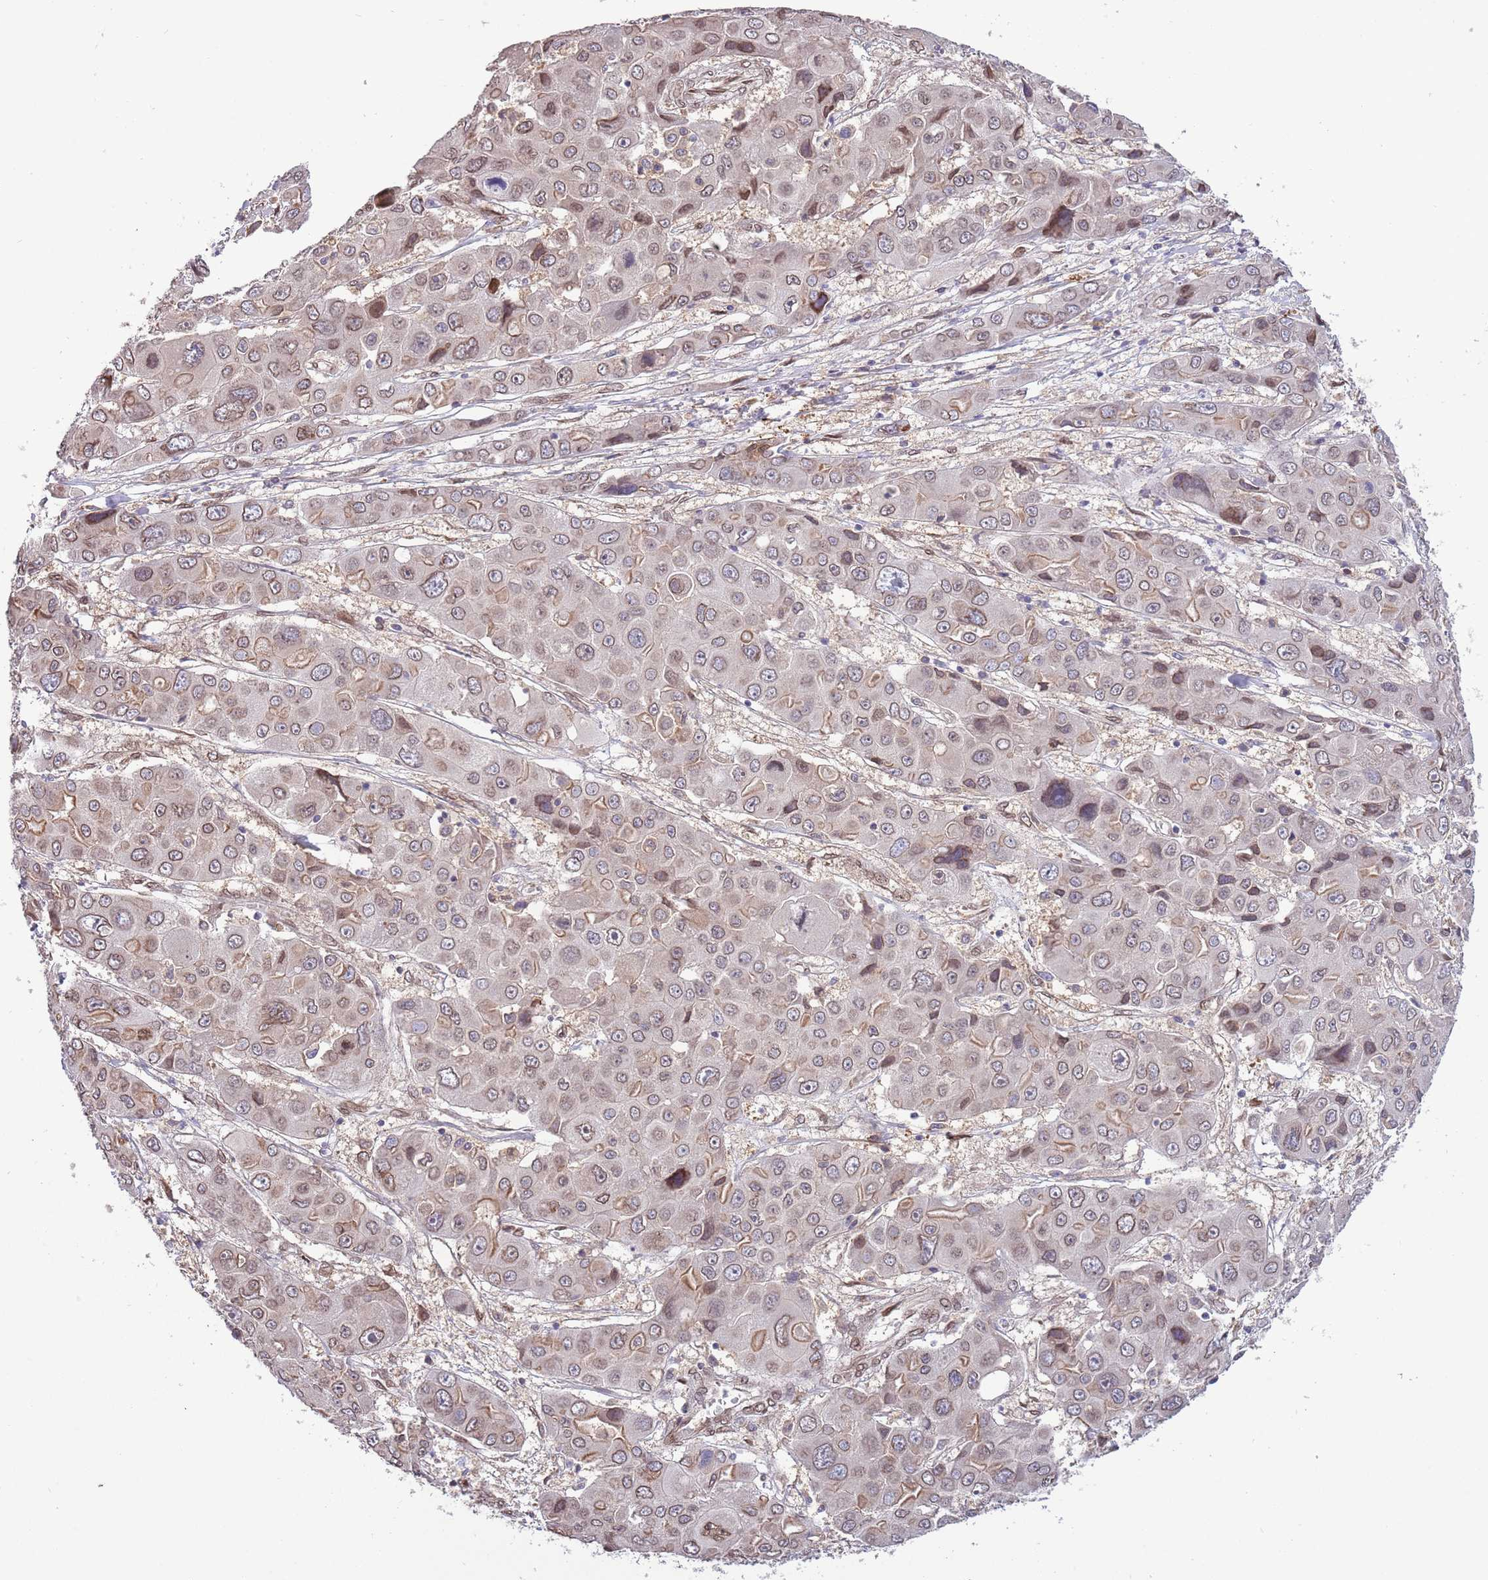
{"staining": {"intensity": "moderate", "quantity": "<25%", "location": "nuclear"}, "tissue": "liver cancer", "cell_type": "Tumor cells", "image_type": "cancer", "snomed": [{"axis": "morphology", "description": "Cholangiocarcinoma"}, {"axis": "topography", "description": "Liver"}], "caption": "The immunohistochemical stain highlights moderate nuclear positivity in tumor cells of liver cancer (cholangiocarcinoma) tissue.", "gene": "ZNF665", "patient": {"sex": "male", "age": 67}}